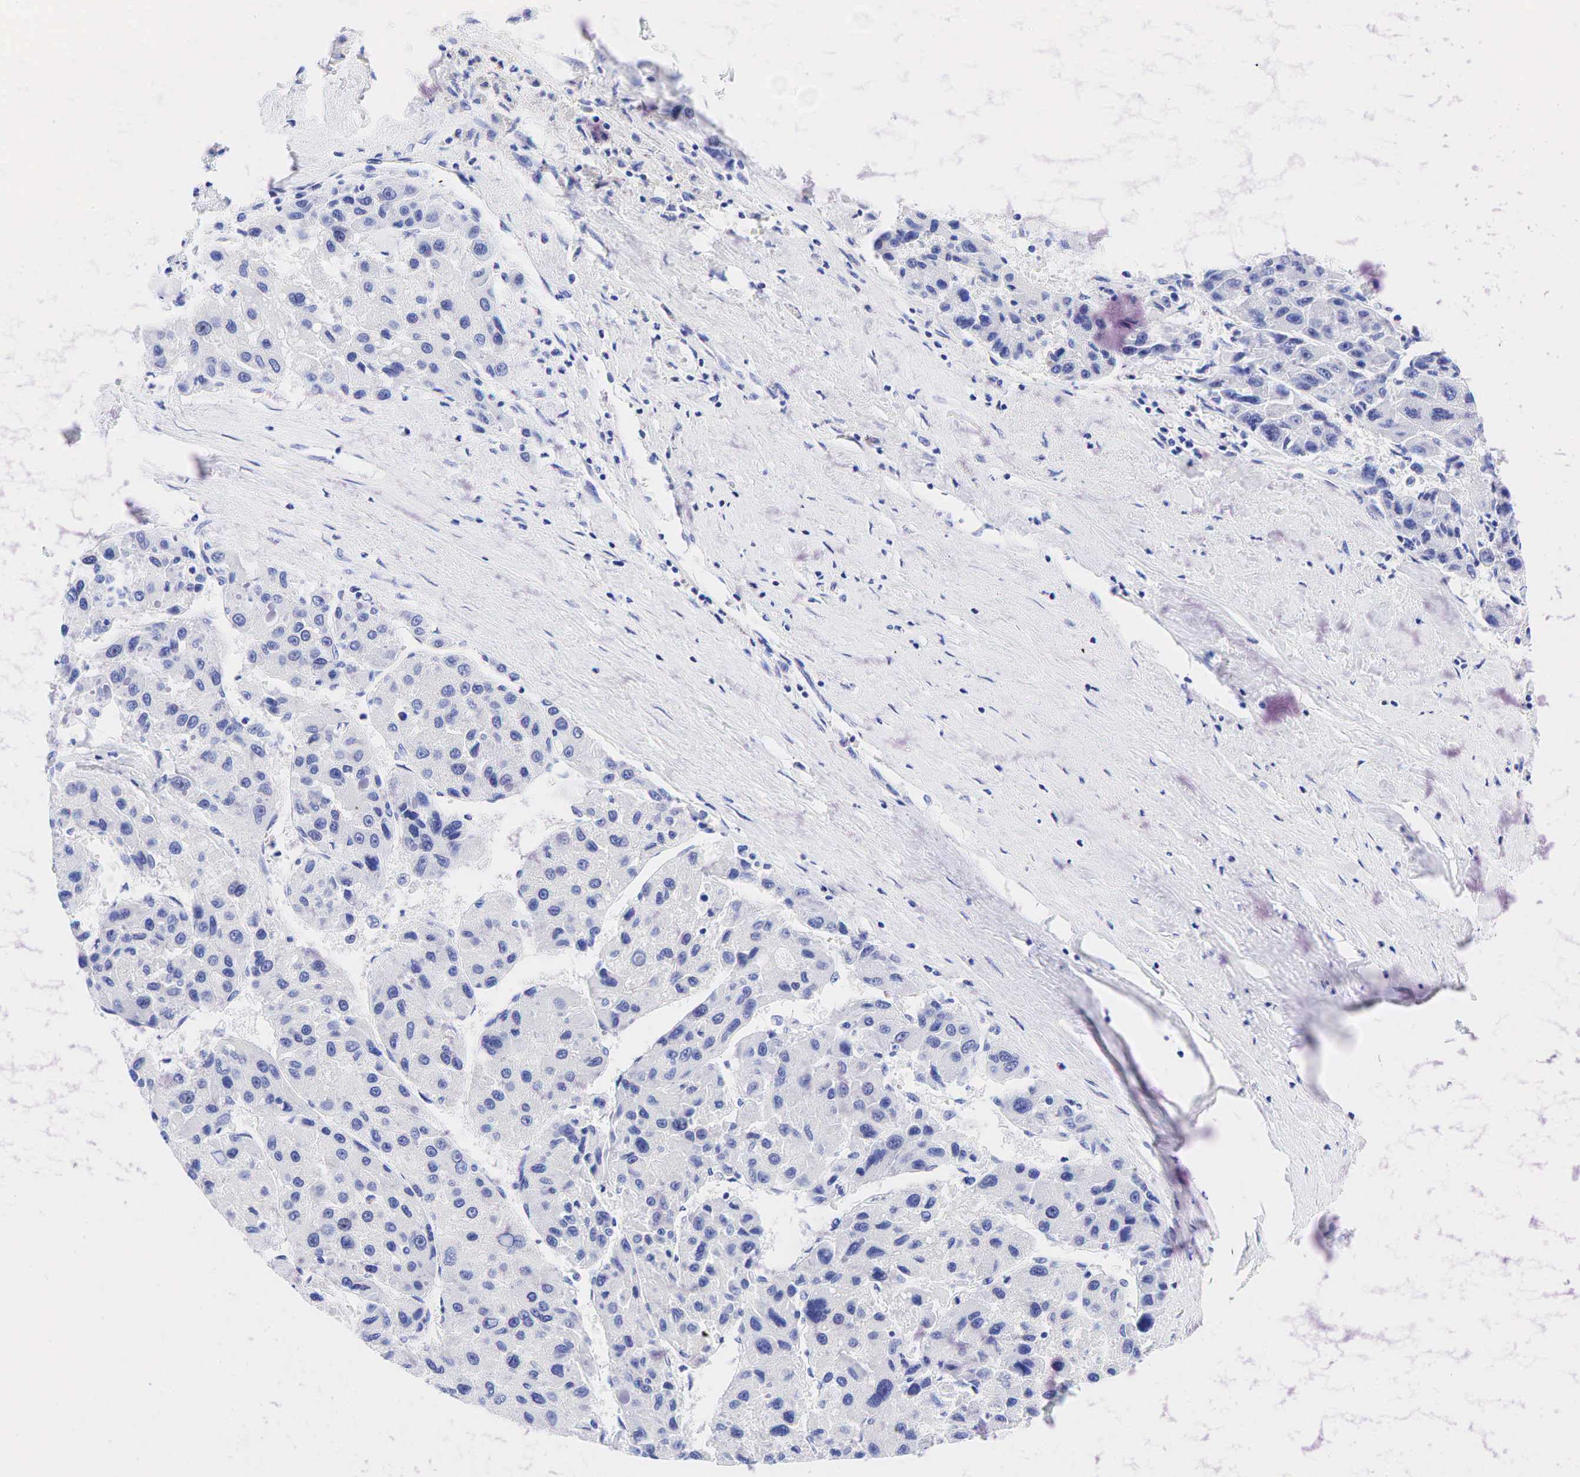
{"staining": {"intensity": "negative", "quantity": "none", "location": "none"}, "tissue": "liver cancer", "cell_type": "Tumor cells", "image_type": "cancer", "snomed": [{"axis": "morphology", "description": "Carcinoma, Hepatocellular, NOS"}, {"axis": "topography", "description": "Liver"}], "caption": "This is a photomicrograph of immunohistochemistry (IHC) staining of liver cancer, which shows no staining in tumor cells. The staining was performed using DAB (3,3'-diaminobenzidine) to visualize the protein expression in brown, while the nuclei were stained in blue with hematoxylin (Magnification: 20x).", "gene": "ESR1", "patient": {"sex": "male", "age": 64}}